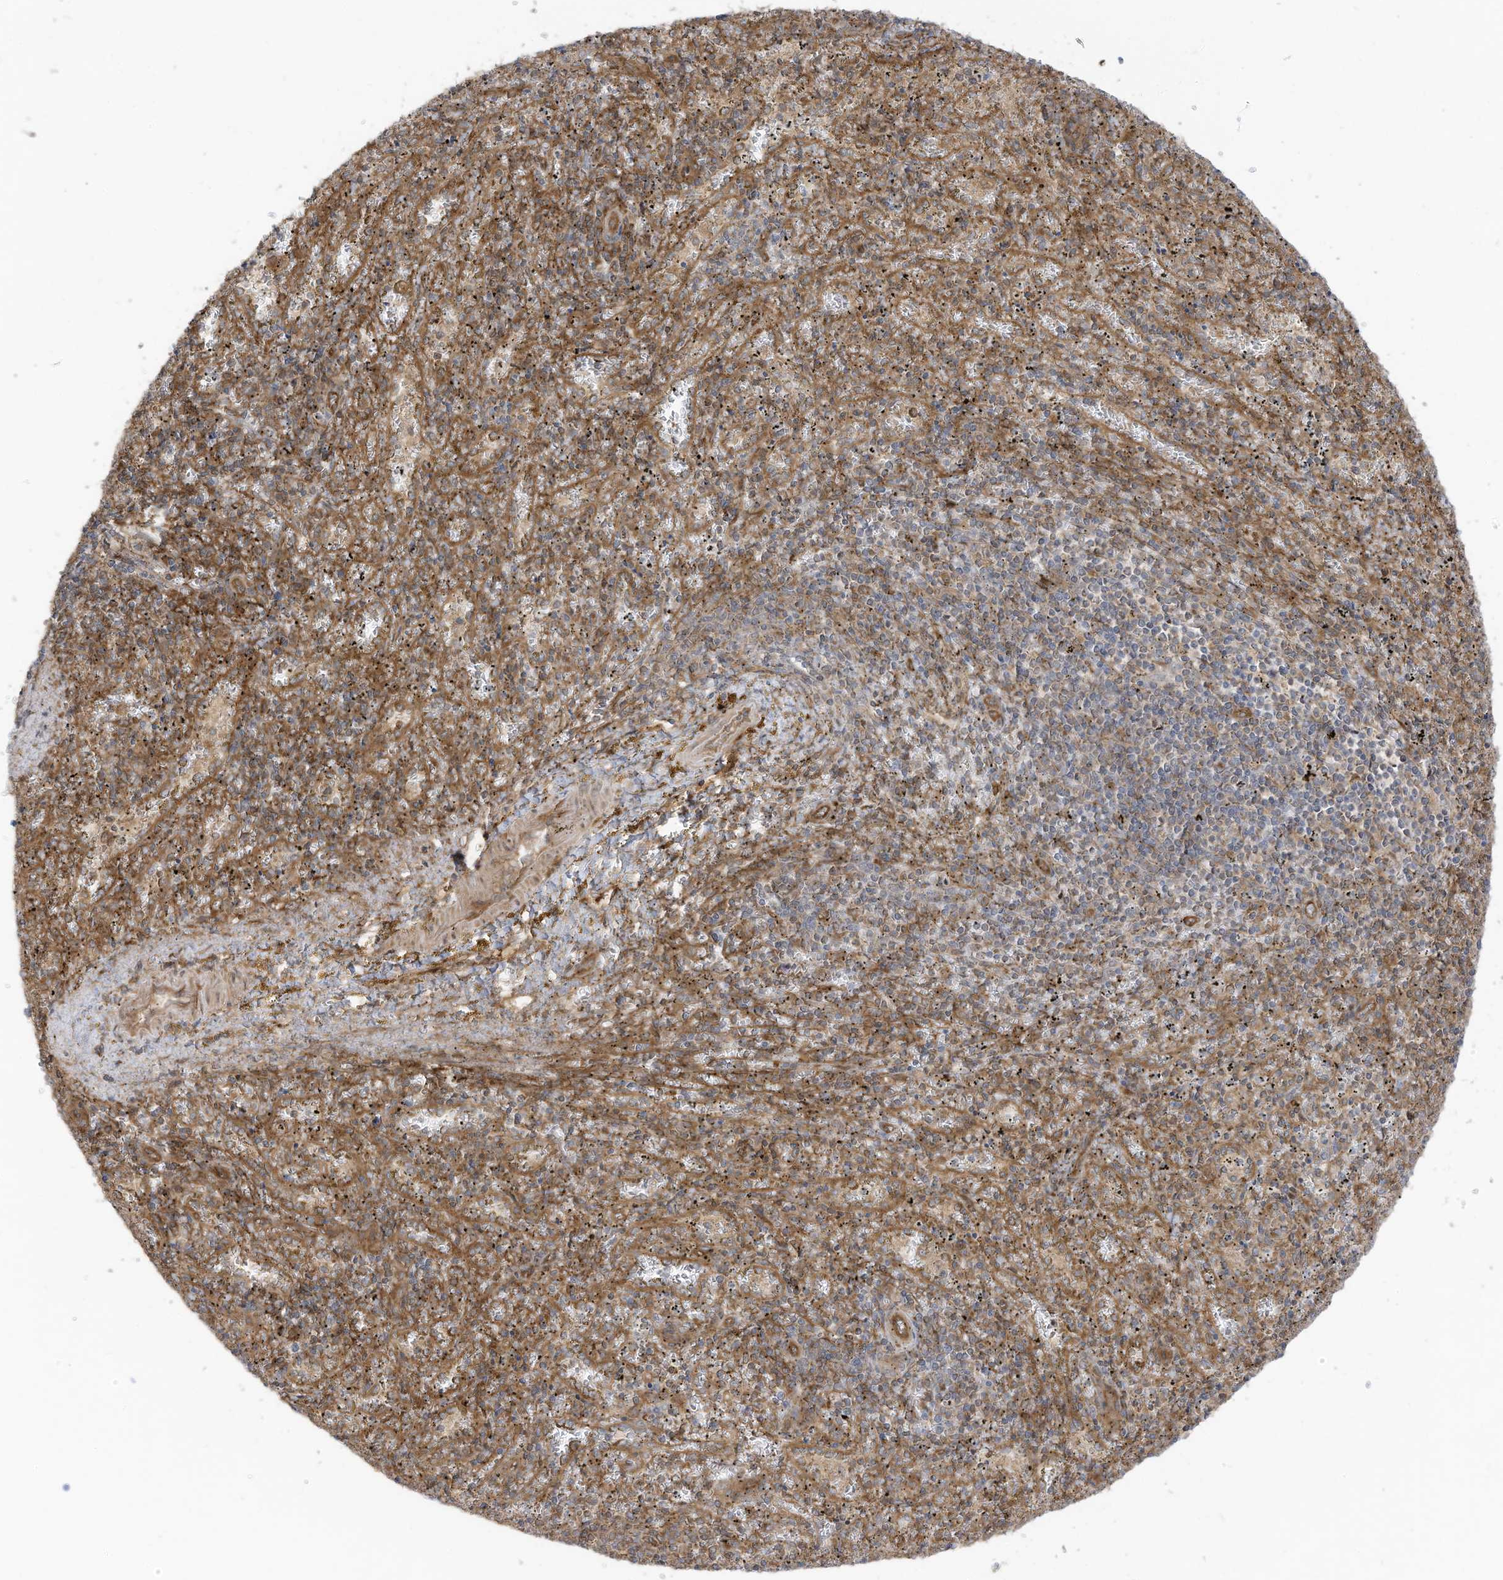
{"staining": {"intensity": "strong", "quantity": "25%-75%", "location": "cytoplasmic/membranous"}, "tissue": "spleen", "cell_type": "Cells in red pulp", "image_type": "normal", "snomed": [{"axis": "morphology", "description": "Normal tissue, NOS"}, {"axis": "topography", "description": "Spleen"}], "caption": "Strong cytoplasmic/membranous staining for a protein is present in about 25%-75% of cells in red pulp of normal spleen using immunohistochemistry (IHC).", "gene": "REPS1", "patient": {"sex": "male", "age": 11}}